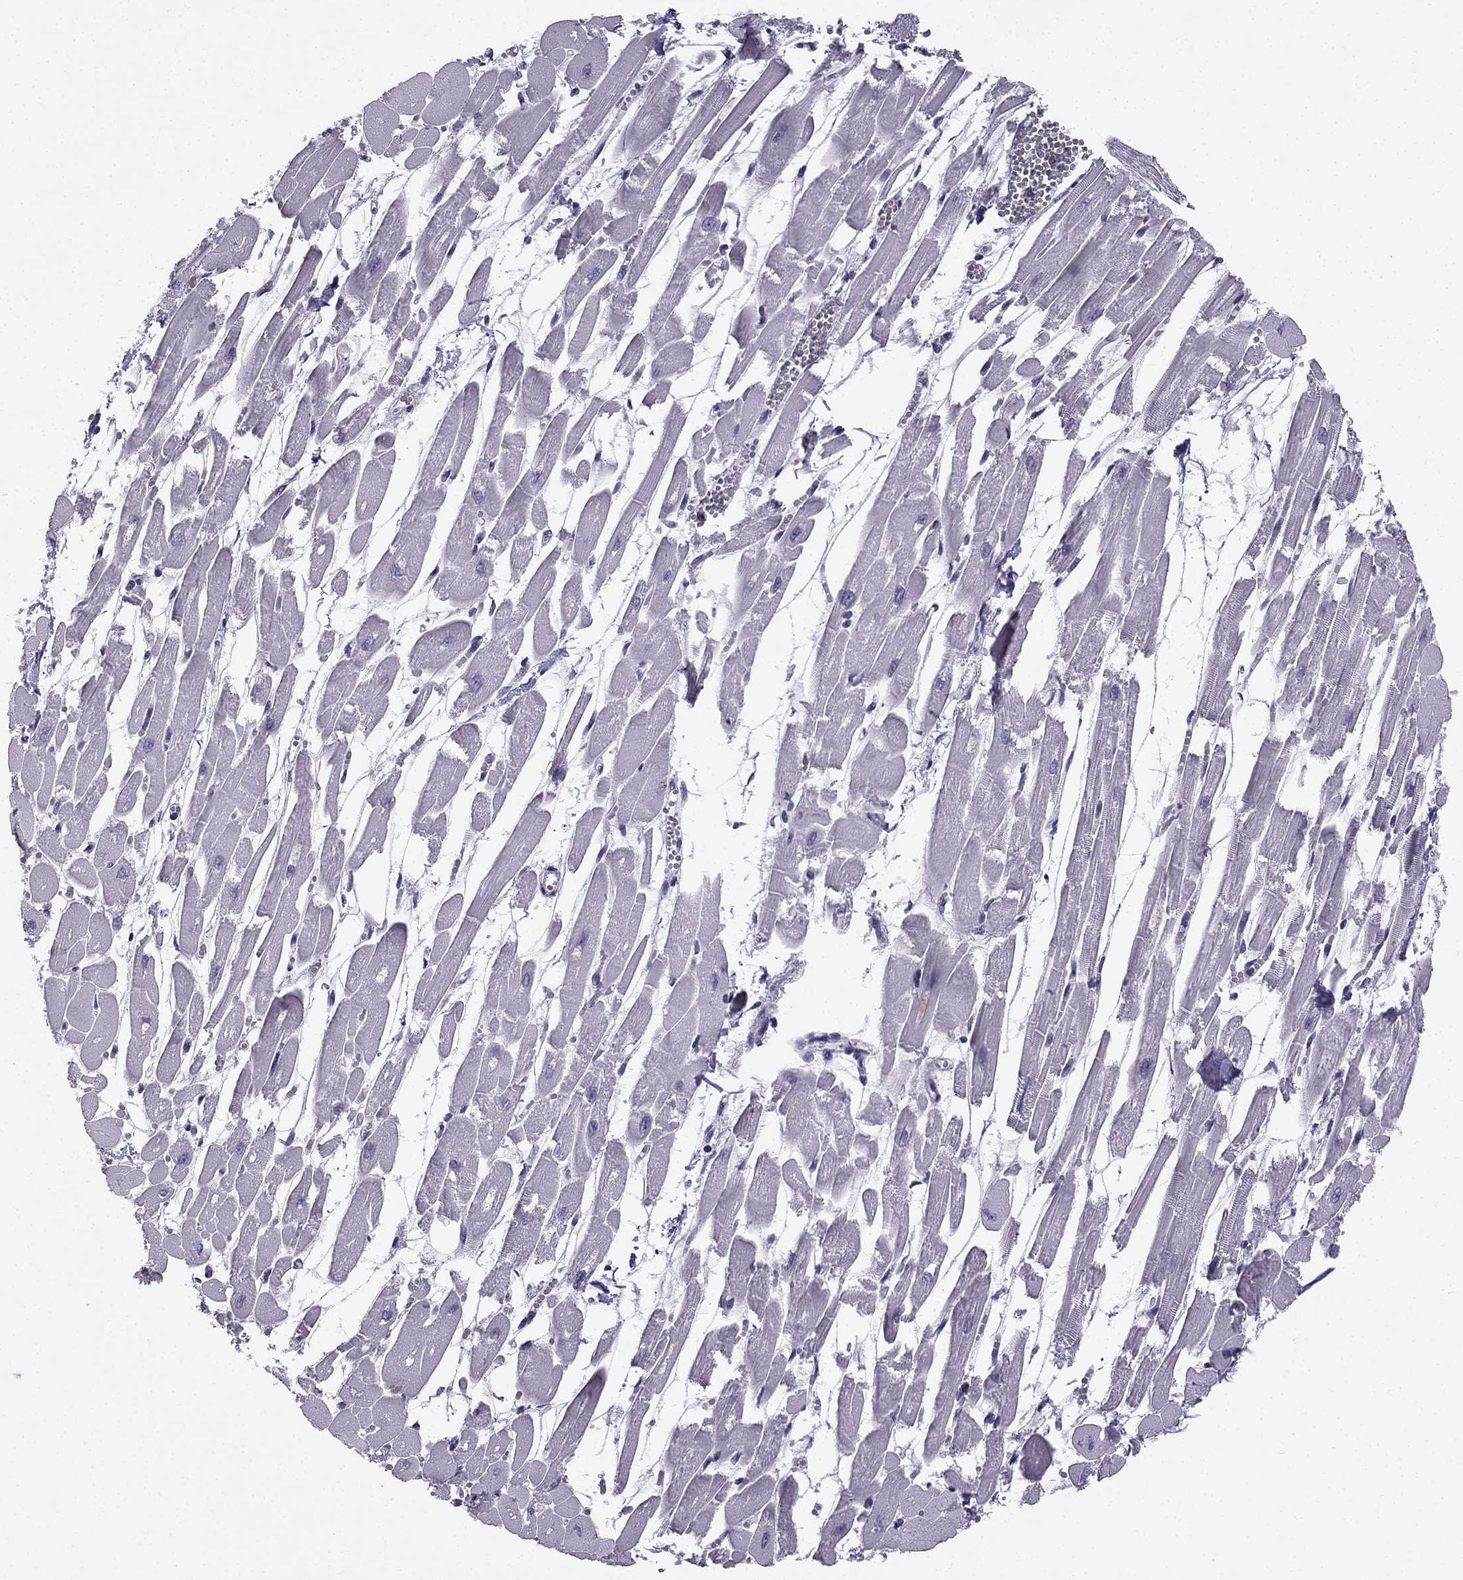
{"staining": {"intensity": "negative", "quantity": "none", "location": "none"}, "tissue": "heart muscle", "cell_type": "Cardiomyocytes", "image_type": "normal", "snomed": [{"axis": "morphology", "description": "Normal tissue, NOS"}, {"axis": "topography", "description": "Heart"}], "caption": "DAB (3,3'-diaminobenzidine) immunohistochemical staining of normal human heart muscle exhibits no significant staining in cardiomyocytes.", "gene": "CCK", "patient": {"sex": "female", "age": 52}}